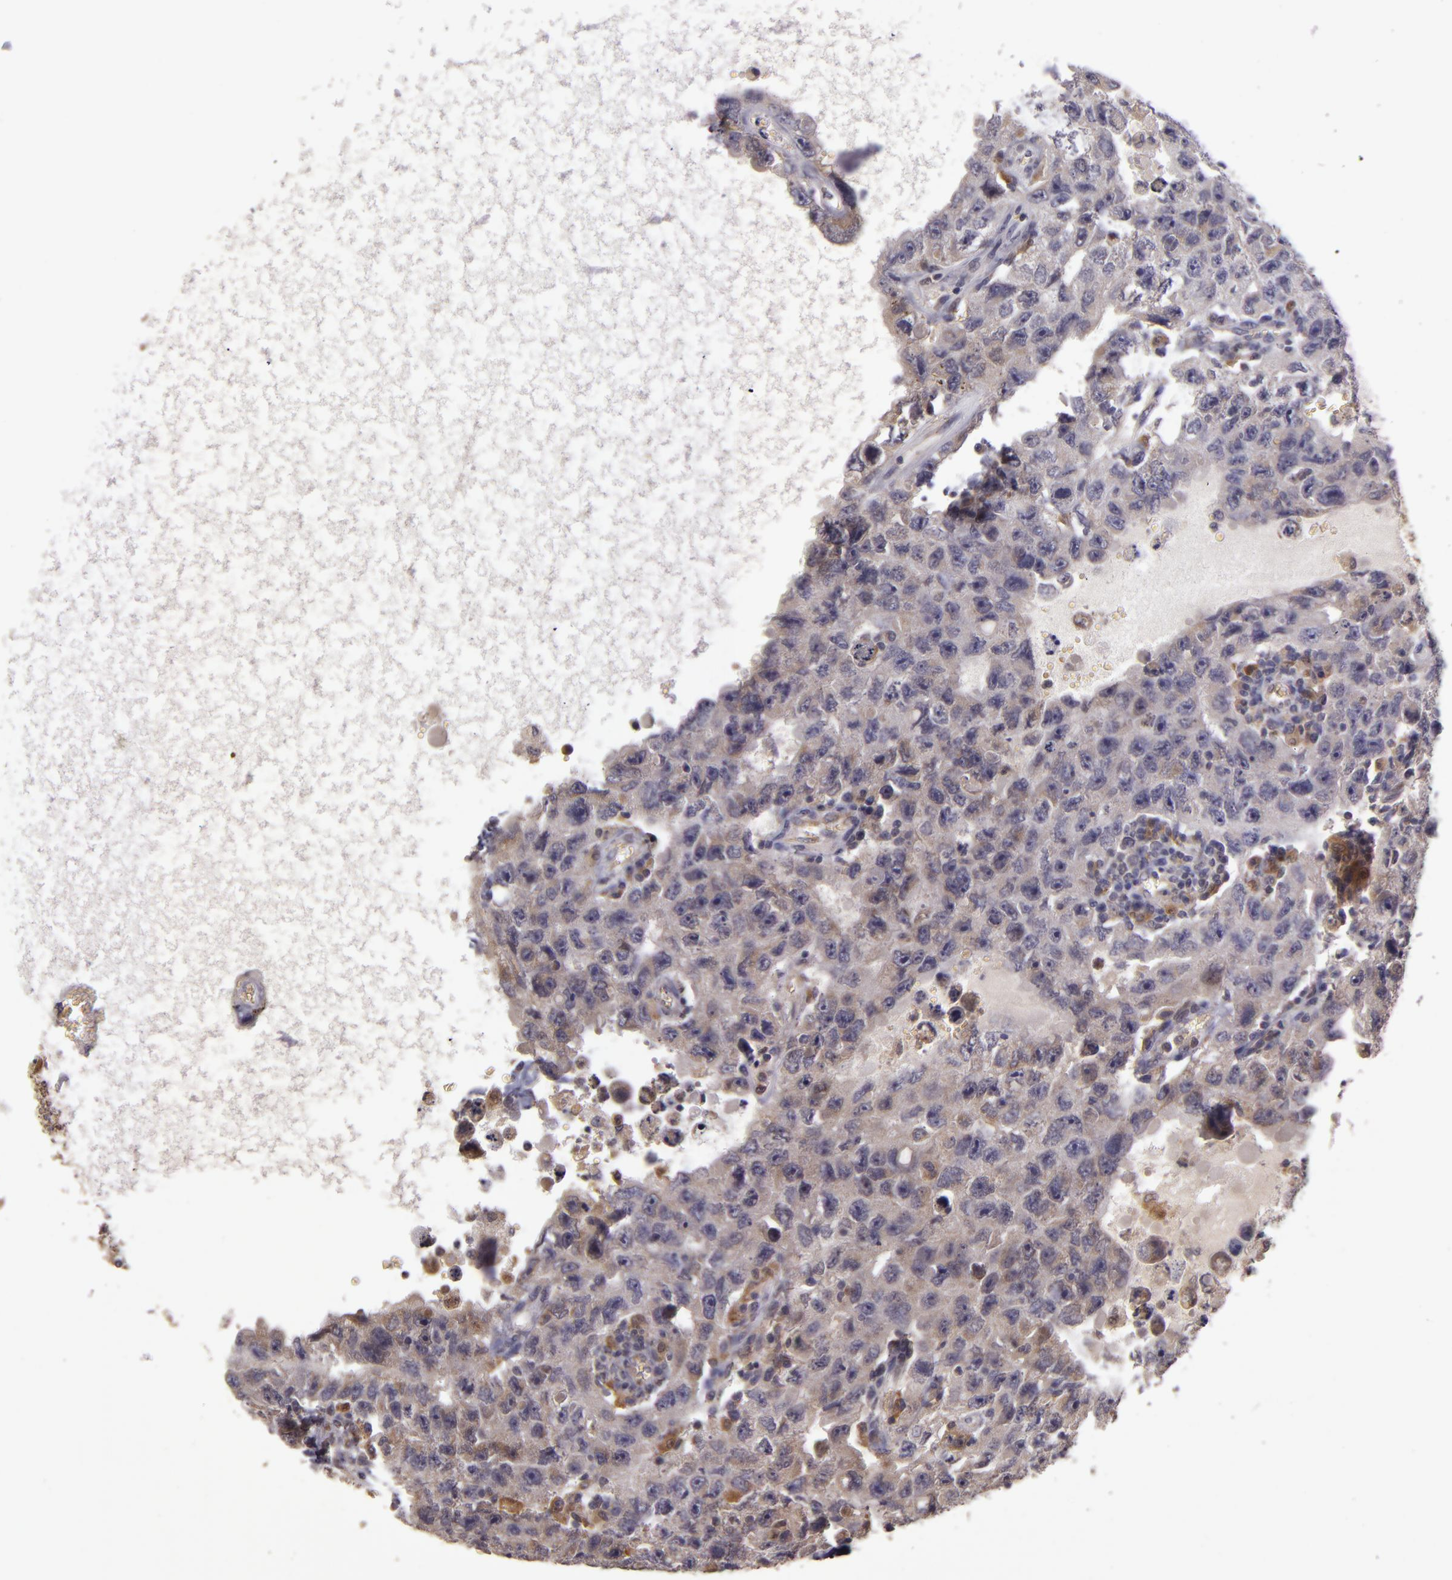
{"staining": {"intensity": "moderate", "quantity": "<25%", "location": "cytoplasmic/membranous"}, "tissue": "testis cancer", "cell_type": "Tumor cells", "image_type": "cancer", "snomed": [{"axis": "morphology", "description": "Carcinoma, Embryonal, NOS"}, {"axis": "topography", "description": "Testis"}], "caption": "Human testis embryonal carcinoma stained with a protein marker displays moderate staining in tumor cells.", "gene": "FHIT", "patient": {"sex": "male", "age": 26}}